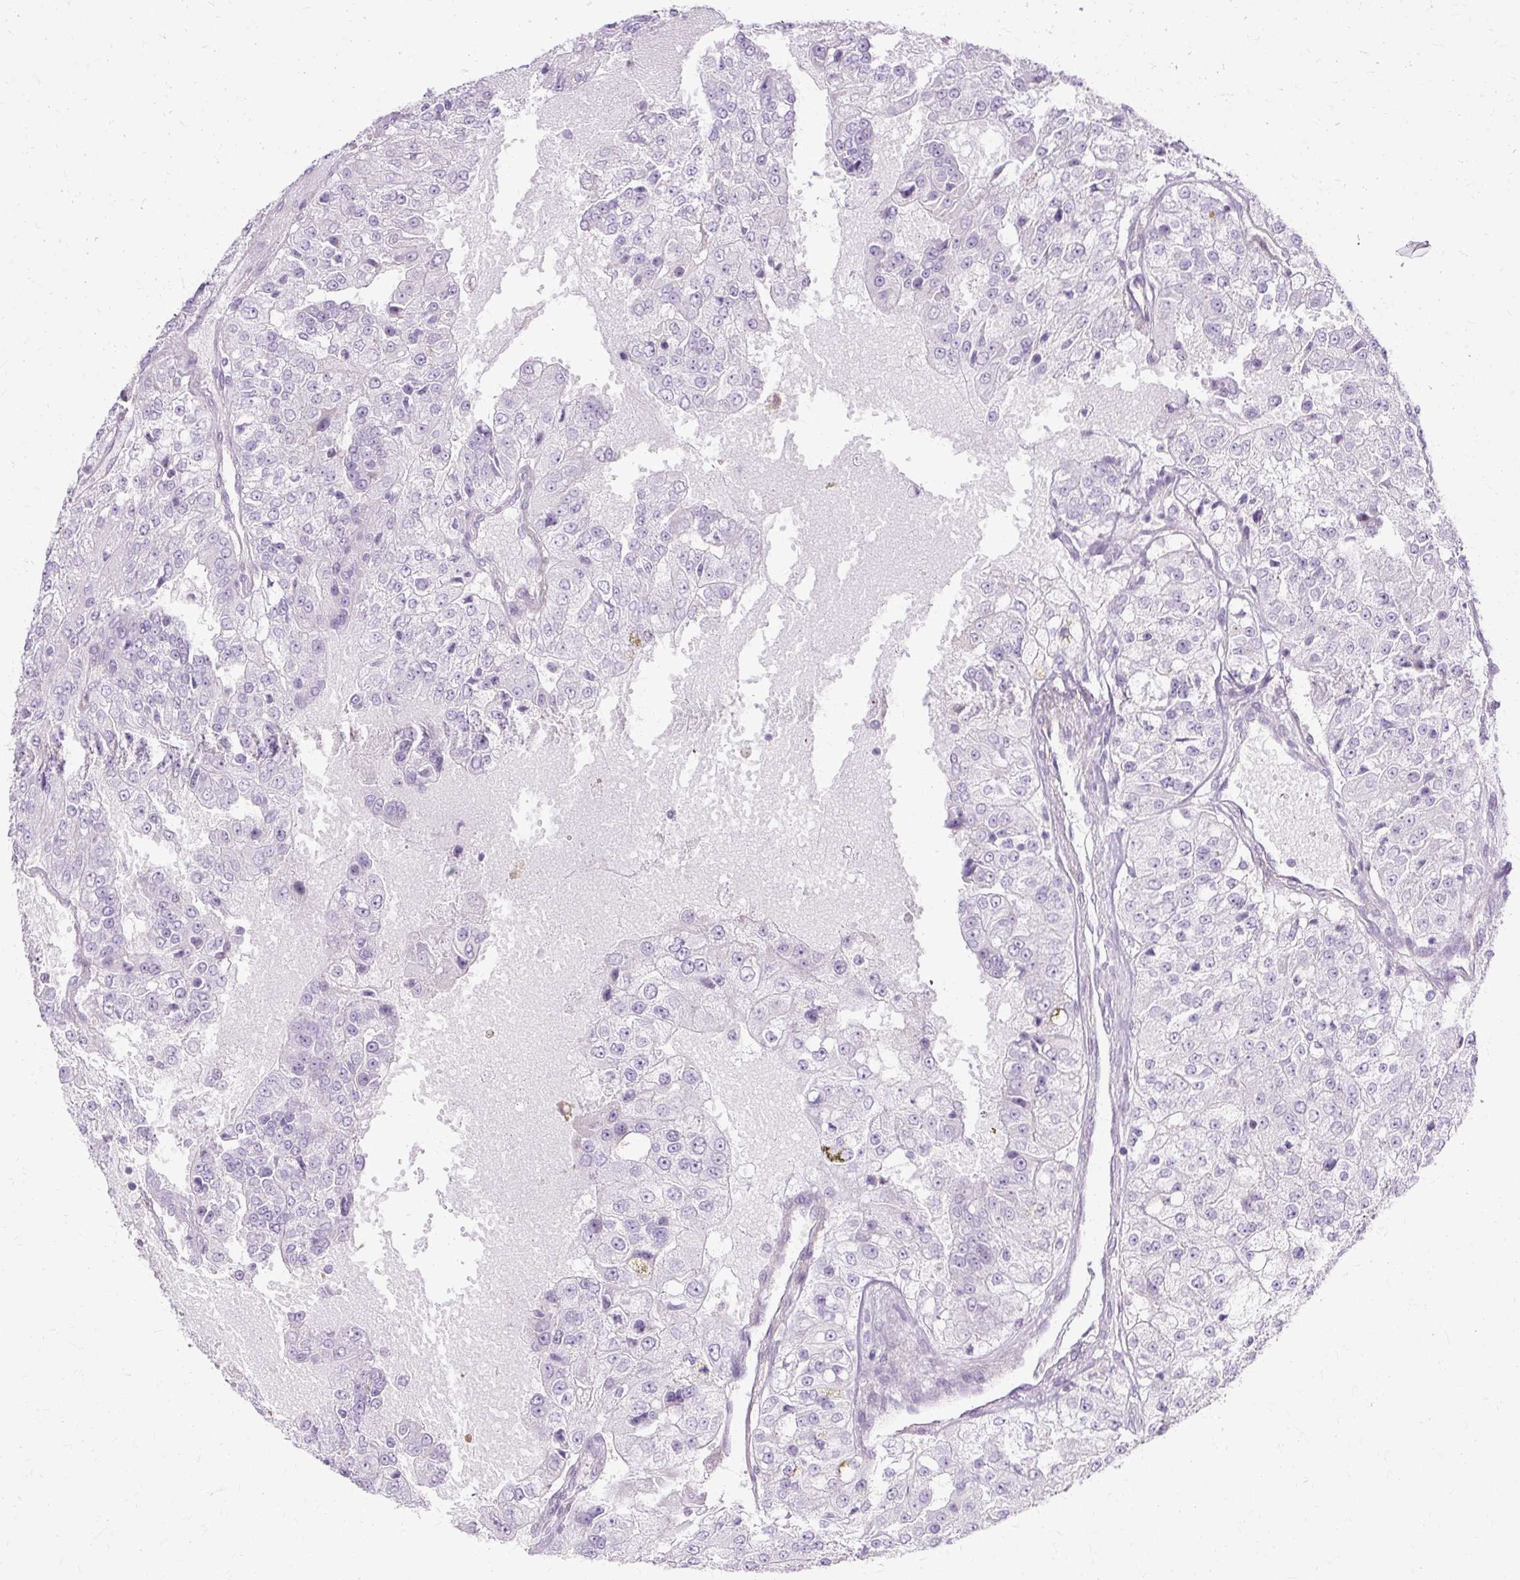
{"staining": {"intensity": "negative", "quantity": "none", "location": "none"}, "tissue": "renal cancer", "cell_type": "Tumor cells", "image_type": "cancer", "snomed": [{"axis": "morphology", "description": "Adenocarcinoma, NOS"}, {"axis": "topography", "description": "Kidney"}], "caption": "Tumor cells show no significant staining in adenocarcinoma (renal).", "gene": "CNN3", "patient": {"sex": "female", "age": 63}}